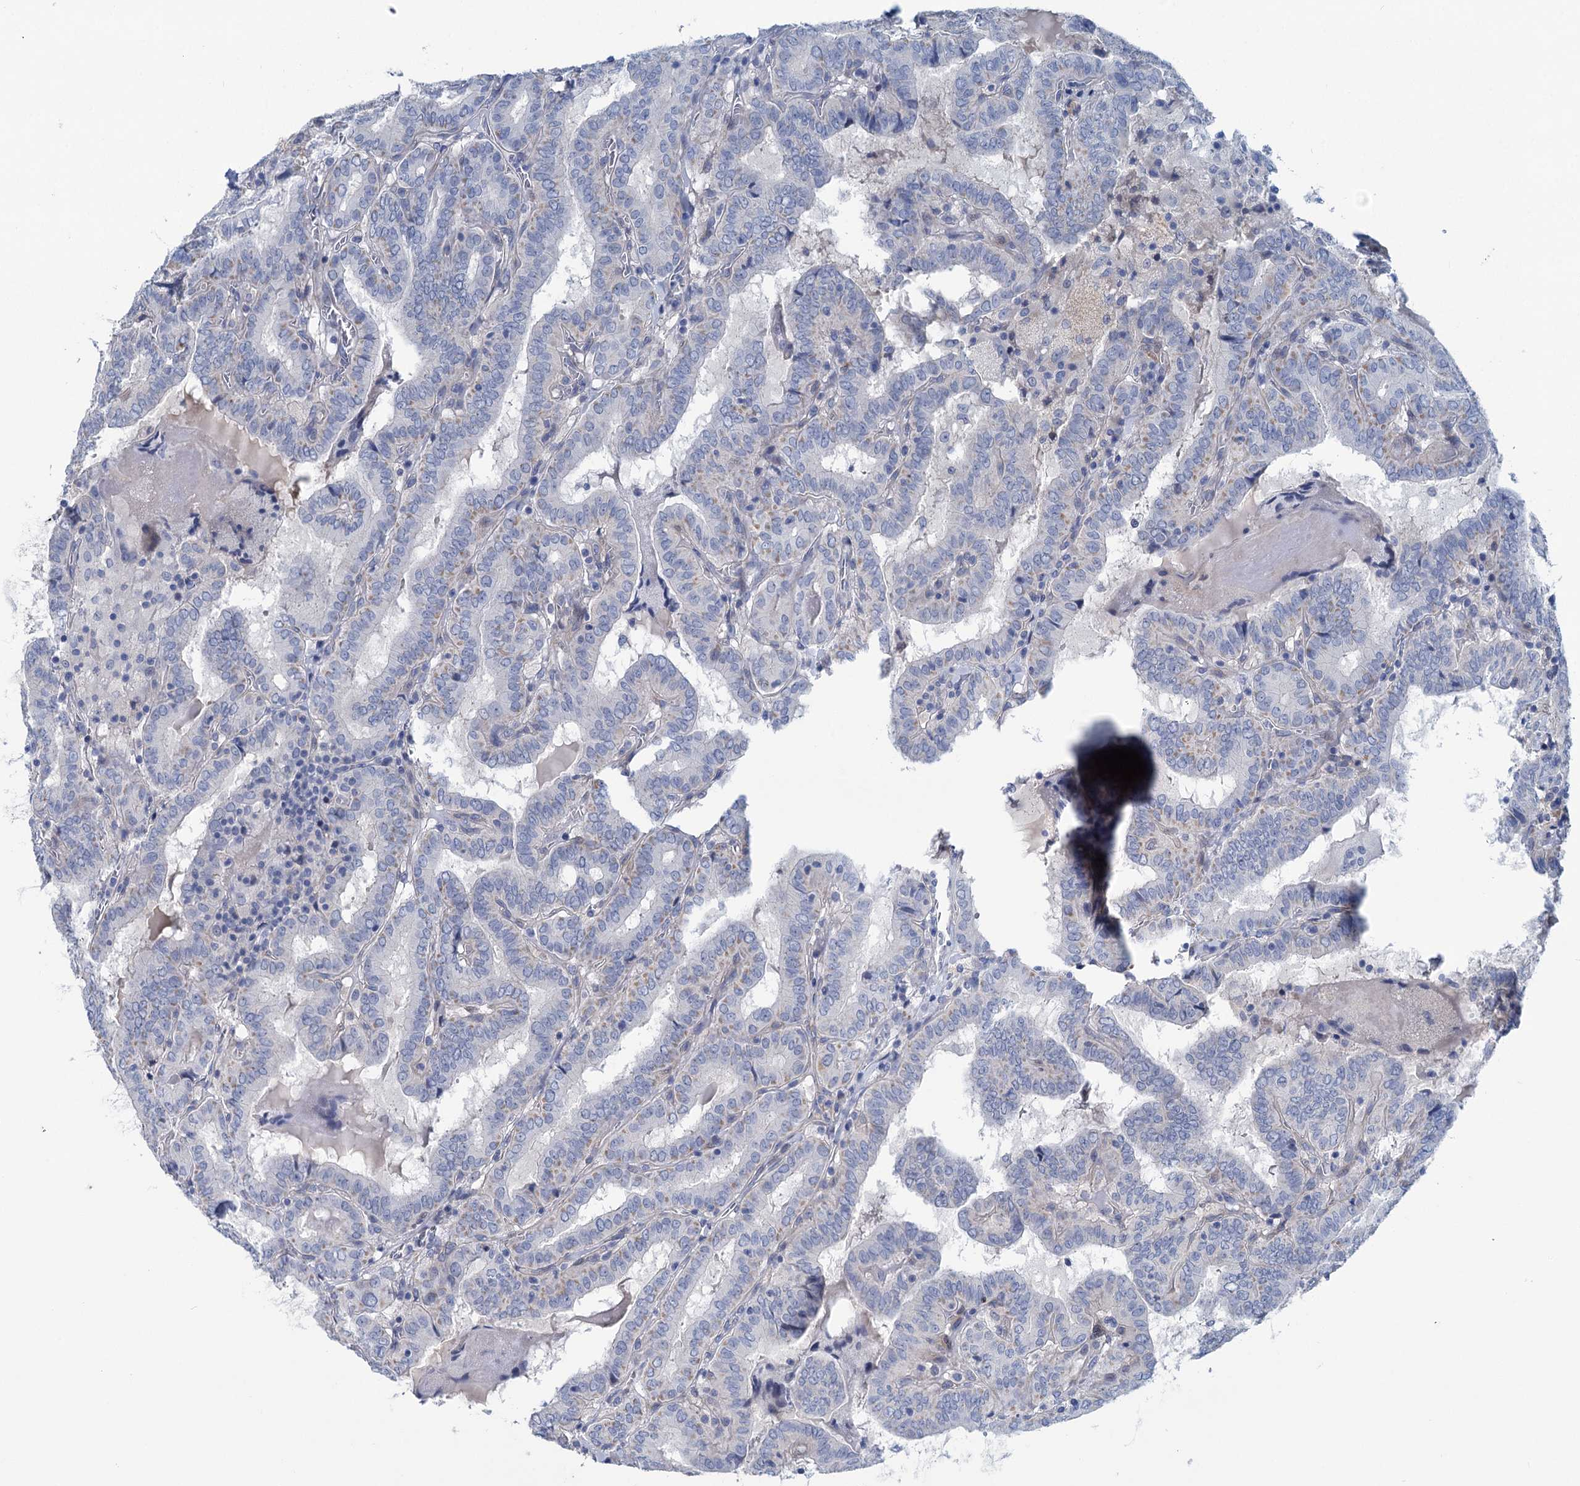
{"staining": {"intensity": "negative", "quantity": "none", "location": "none"}, "tissue": "thyroid cancer", "cell_type": "Tumor cells", "image_type": "cancer", "snomed": [{"axis": "morphology", "description": "Papillary adenocarcinoma, NOS"}, {"axis": "topography", "description": "Thyroid gland"}], "caption": "IHC micrograph of neoplastic tissue: thyroid papillary adenocarcinoma stained with DAB shows no significant protein staining in tumor cells.", "gene": "CHDH", "patient": {"sex": "female", "age": 72}}